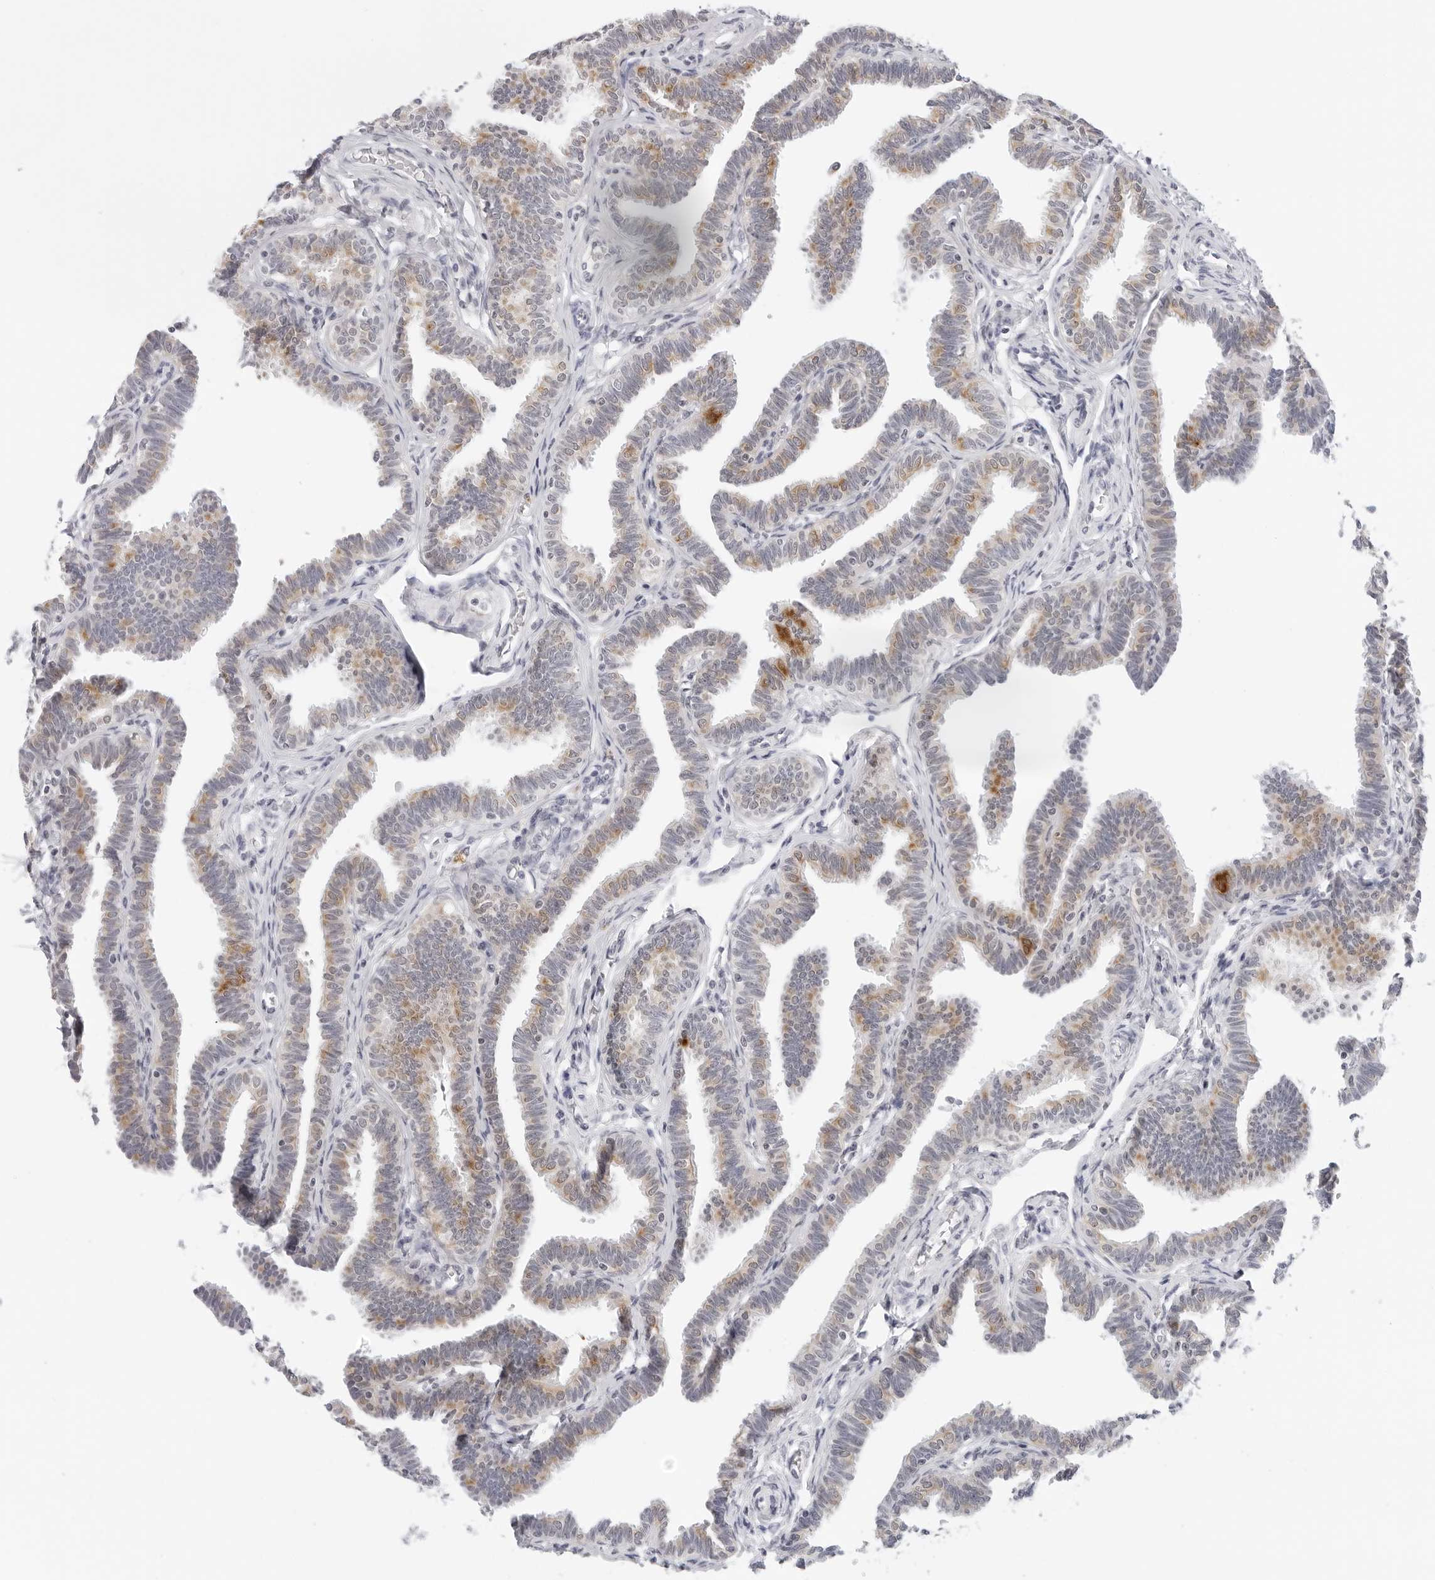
{"staining": {"intensity": "moderate", "quantity": "25%-75%", "location": "cytoplasmic/membranous"}, "tissue": "fallopian tube", "cell_type": "Glandular cells", "image_type": "normal", "snomed": [{"axis": "morphology", "description": "Normal tissue, NOS"}, {"axis": "topography", "description": "Fallopian tube"}, {"axis": "topography", "description": "Ovary"}], "caption": "Immunohistochemistry staining of benign fallopian tube, which displays medium levels of moderate cytoplasmic/membranous positivity in approximately 25%-75% of glandular cells indicating moderate cytoplasmic/membranous protein staining. The staining was performed using DAB (3,3'-diaminobenzidine) (brown) for protein detection and nuclei were counterstained in hematoxylin (blue).", "gene": "CIART", "patient": {"sex": "female", "age": 23}}